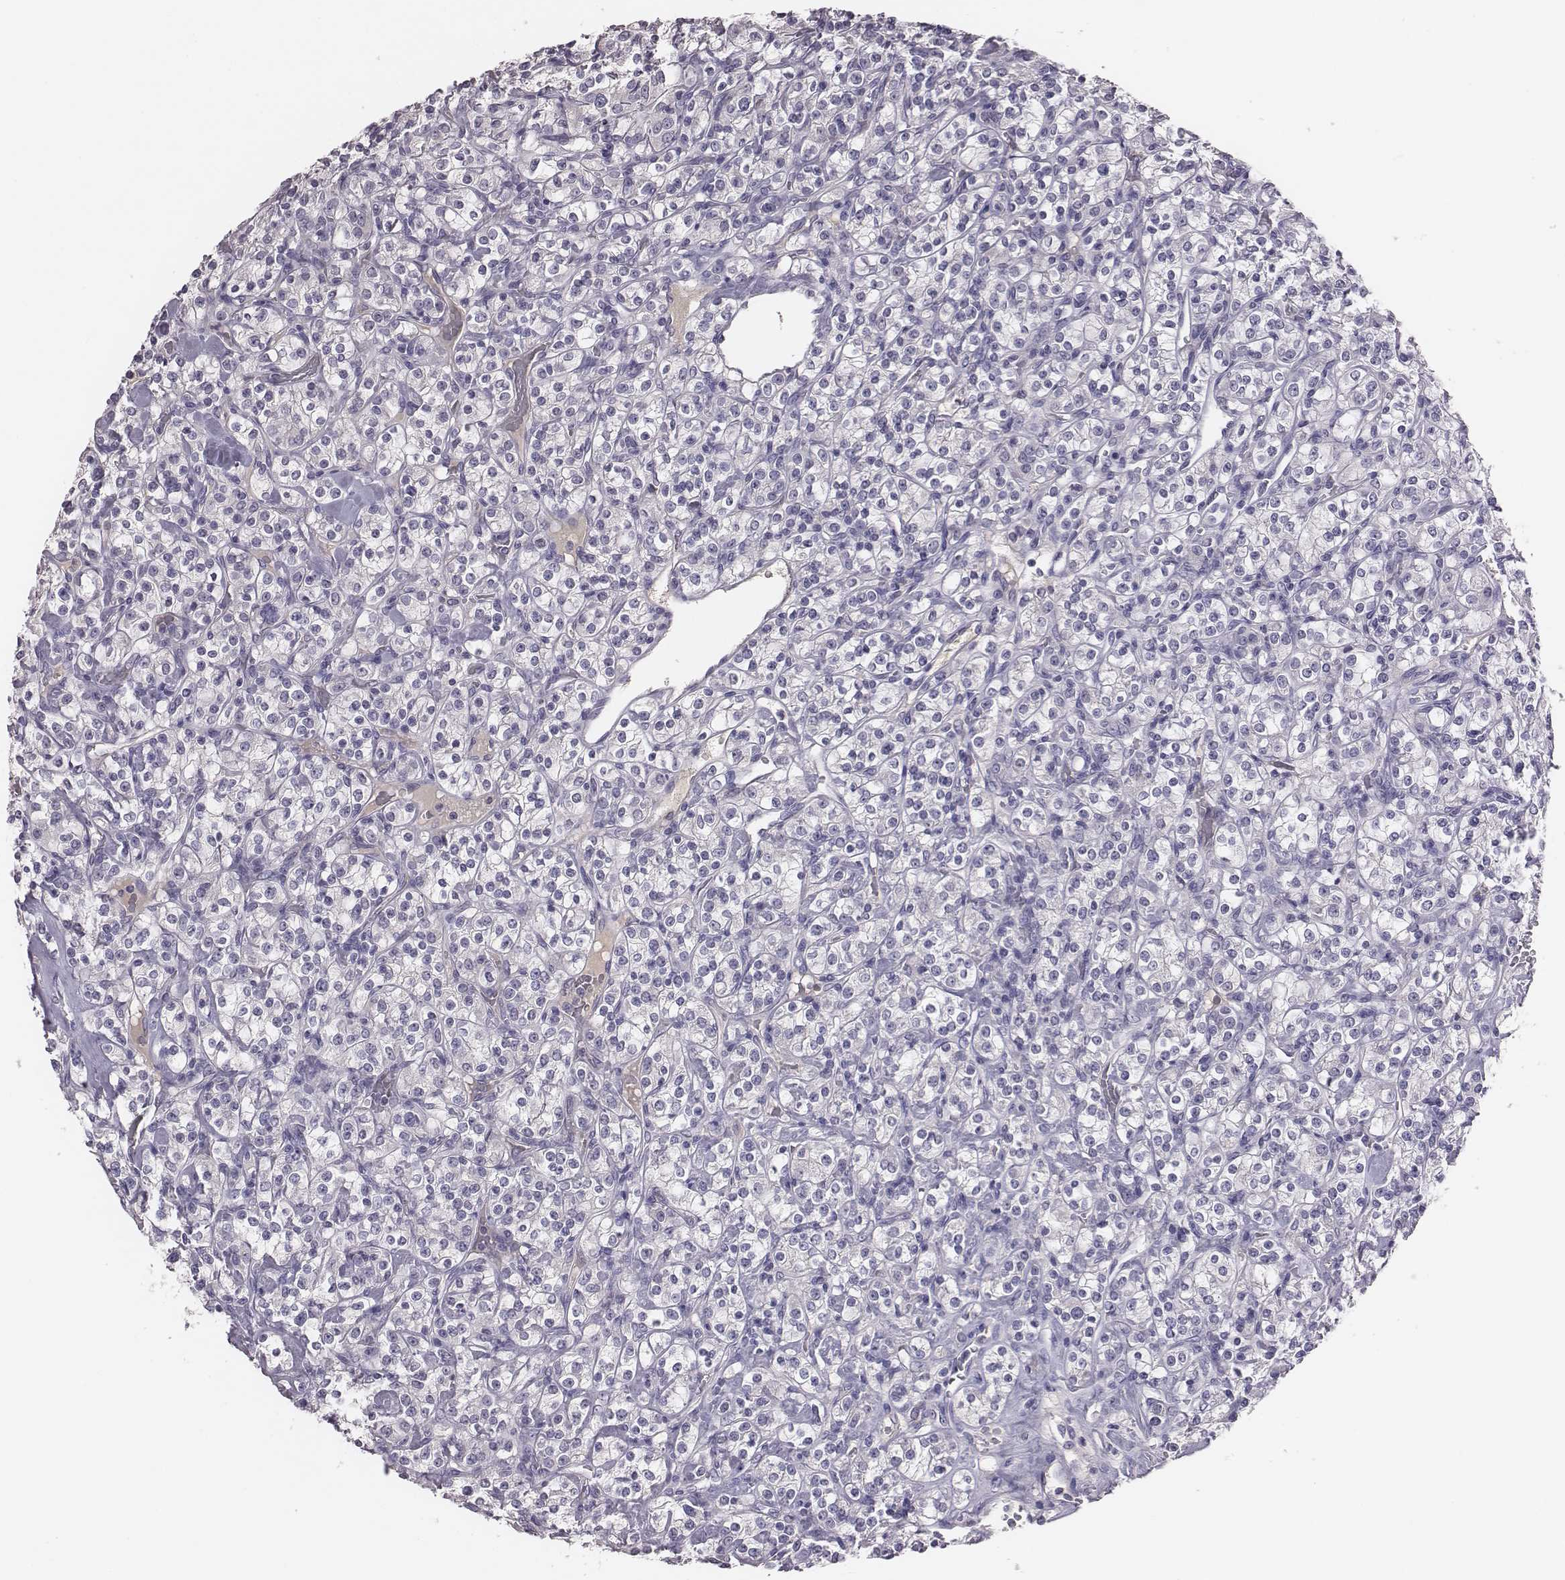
{"staining": {"intensity": "negative", "quantity": "none", "location": "none"}, "tissue": "renal cancer", "cell_type": "Tumor cells", "image_type": "cancer", "snomed": [{"axis": "morphology", "description": "Adenocarcinoma, NOS"}, {"axis": "topography", "description": "Kidney"}], "caption": "This histopathology image is of renal adenocarcinoma stained with IHC to label a protein in brown with the nuclei are counter-stained blue. There is no positivity in tumor cells. (DAB (3,3'-diaminobenzidine) IHC, high magnification).", "gene": "EN1", "patient": {"sex": "male", "age": 77}}